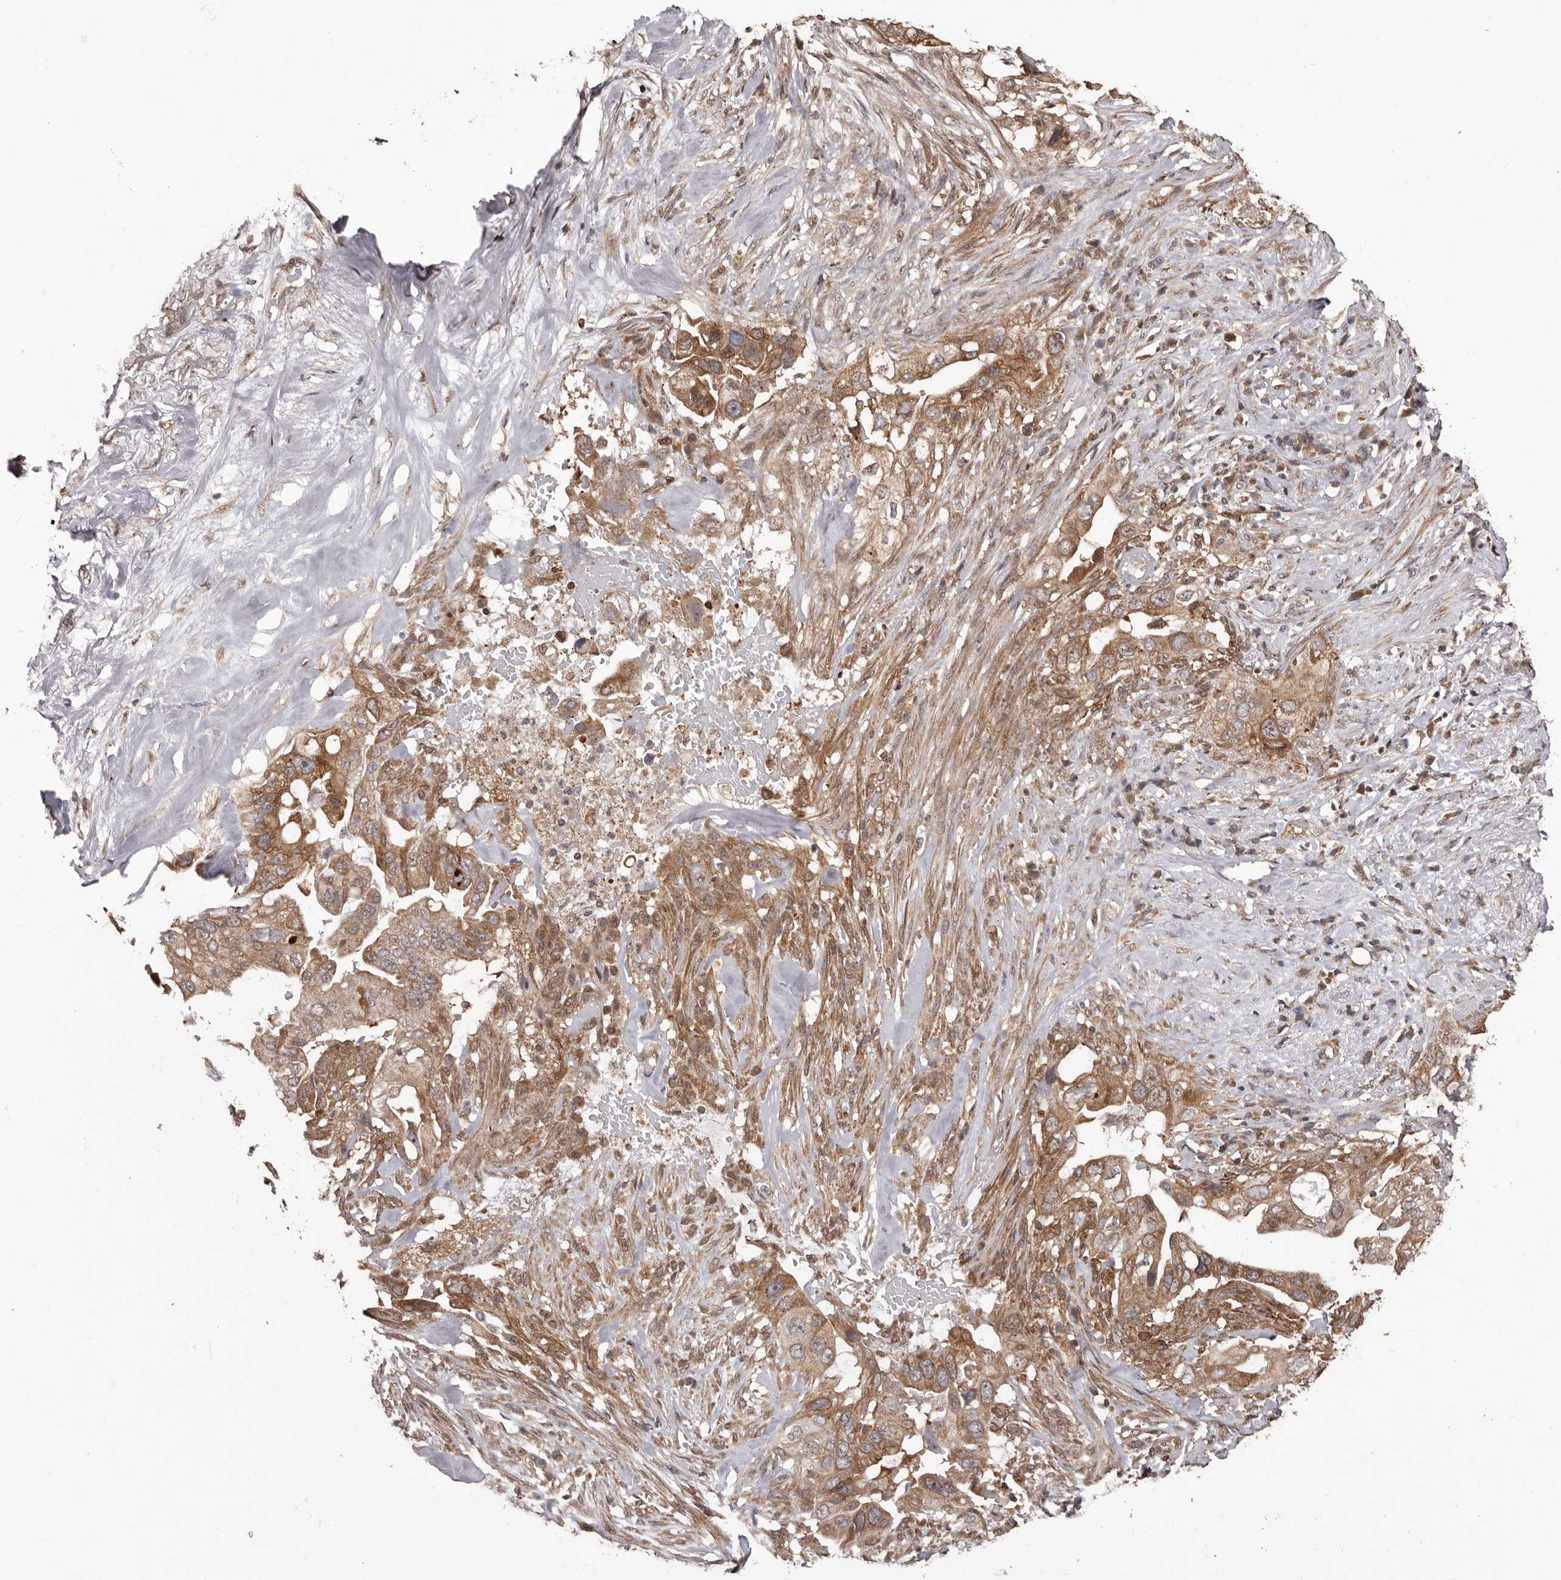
{"staining": {"intensity": "moderate", "quantity": ">75%", "location": "cytoplasmic/membranous"}, "tissue": "pancreatic cancer", "cell_type": "Tumor cells", "image_type": "cancer", "snomed": [{"axis": "morphology", "description": "Inflammation, NOS"}, {"axis": "morphology", "description": "Adenocarcinoma, NOS"}, {"axis": "topography", "description": "Pancreas"}], "caption": "This is an image of IHC staining of pancreatic adenocarcinoma, which shows moderate staining in the cytoplasmic/membranous of tumor cells.", "gene": "ZCCHC7", "patient": {"sex": "female", "age": 56}}